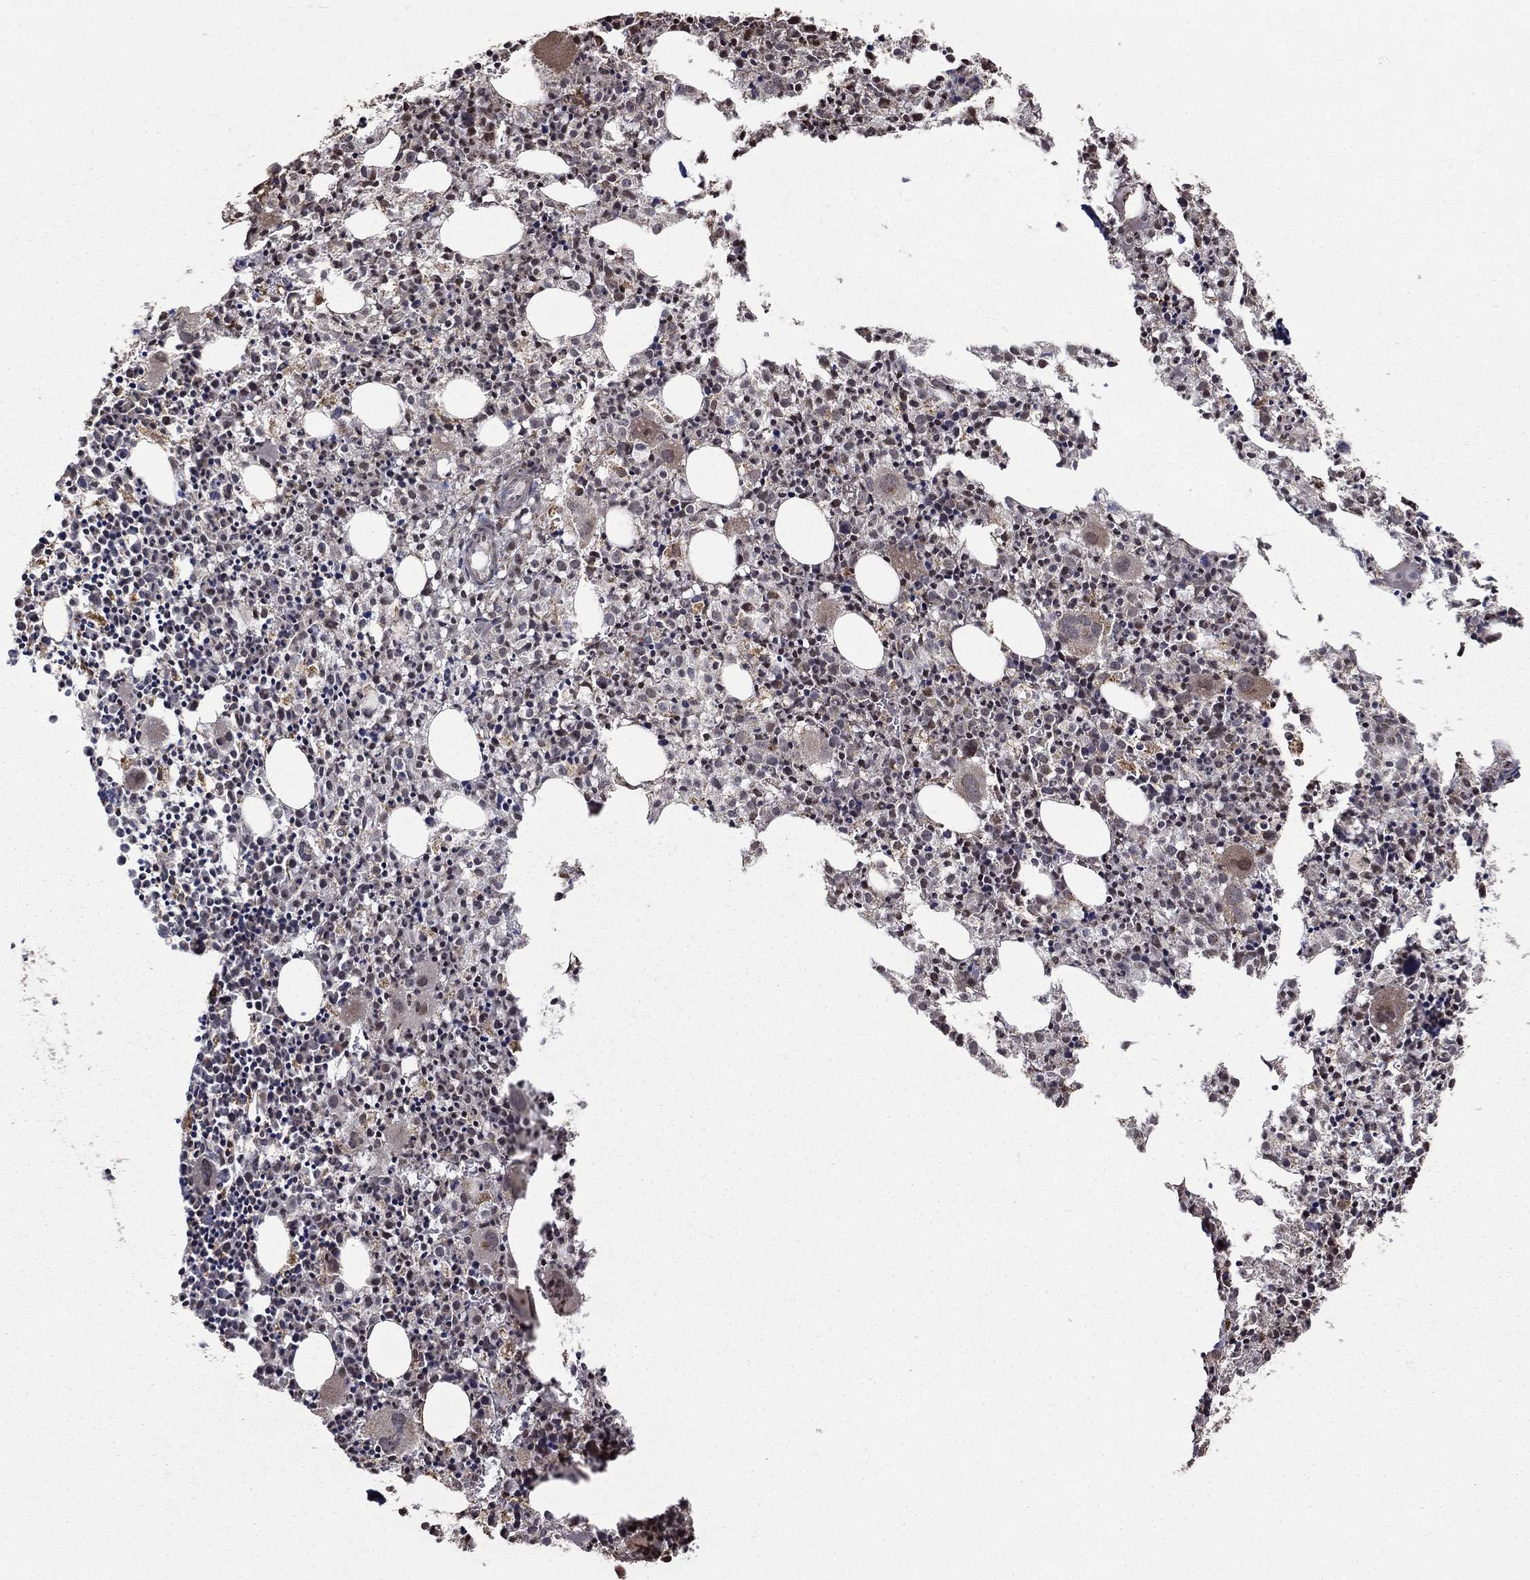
{"staining": {"intensity": "moderate", "quantity": "<25%", "location": "nuclear"}, "tissue": "bone marrow", "cell_type": "Hematopoietic cells", "image_type": "normal", "snomed": [{"axis": "morphology", "description": "Normal tissue, NOS"}, {"axis": "morphology", "description": "Inflammation, NOS"}, {"axis": "topography", "description": "Bone marrow"}], "caption": "Moderate nuclear staining is appreciated in about <25% of hematopoietic cells in unremarkable bone marrow. (DAB = brown stain, brightfield microscopy at high magnification).", "gene": "ACOT13", "patient": {"sex": "male", "age": 3}}